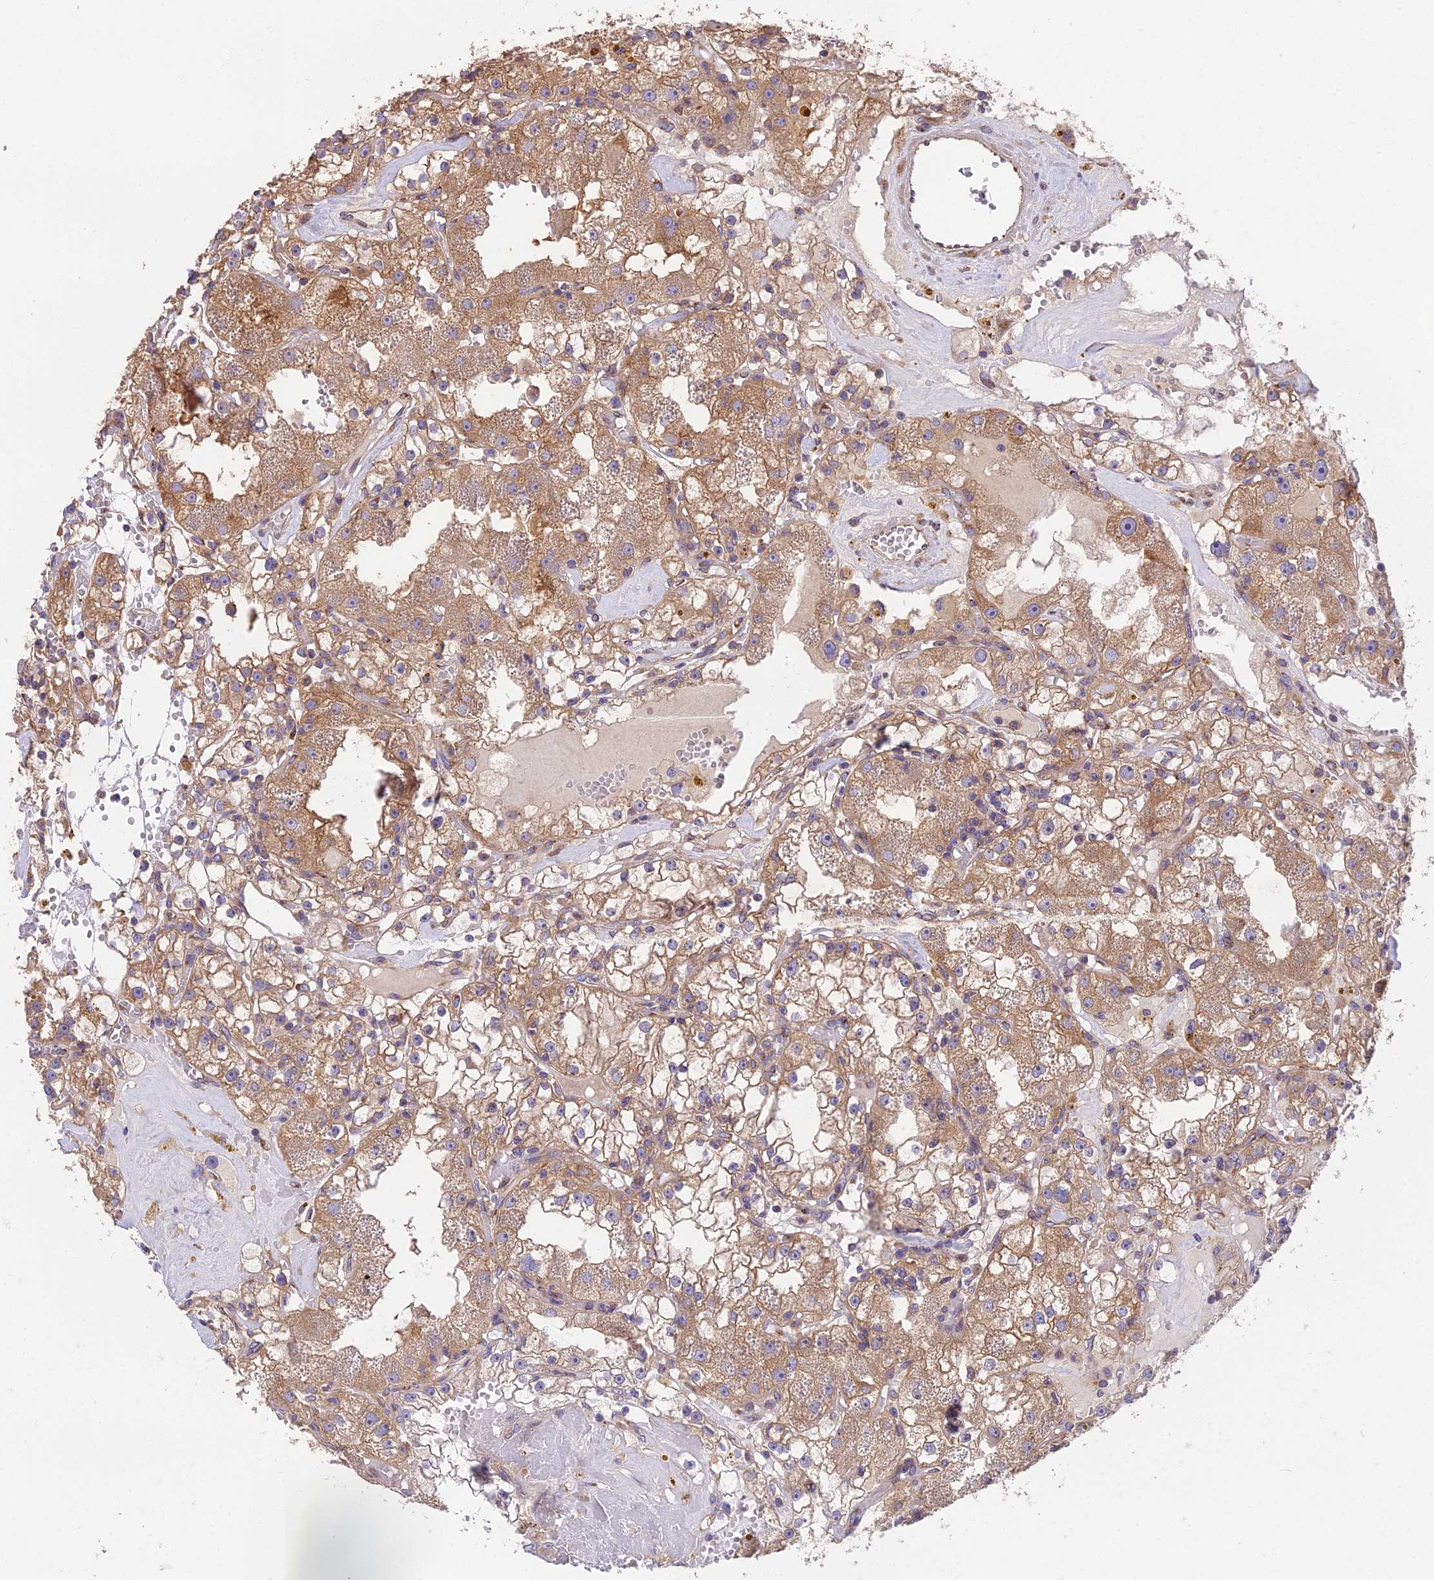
{"staining": {"intensity": "moderate", "quantity": ">75%", "location": "cytoplasmic/membranous"}, "tissue": "renal cancer", "cell_type": "Tumor cells", "image_type": "cancer", "snomed": [{"axis": "morphology", "description": "Adenocarcinoma, NOS"}, {"axis": "topography", "description": "Kidney"}], "caption": "Renal adenocarcinoma stained with immunohistochemistry displays moderate cytoplasmic/membranous staining in approximately >75% of tumor cells.", "gene": "BLOC1S4", "patient": {"sex": "male", "age": 56}}